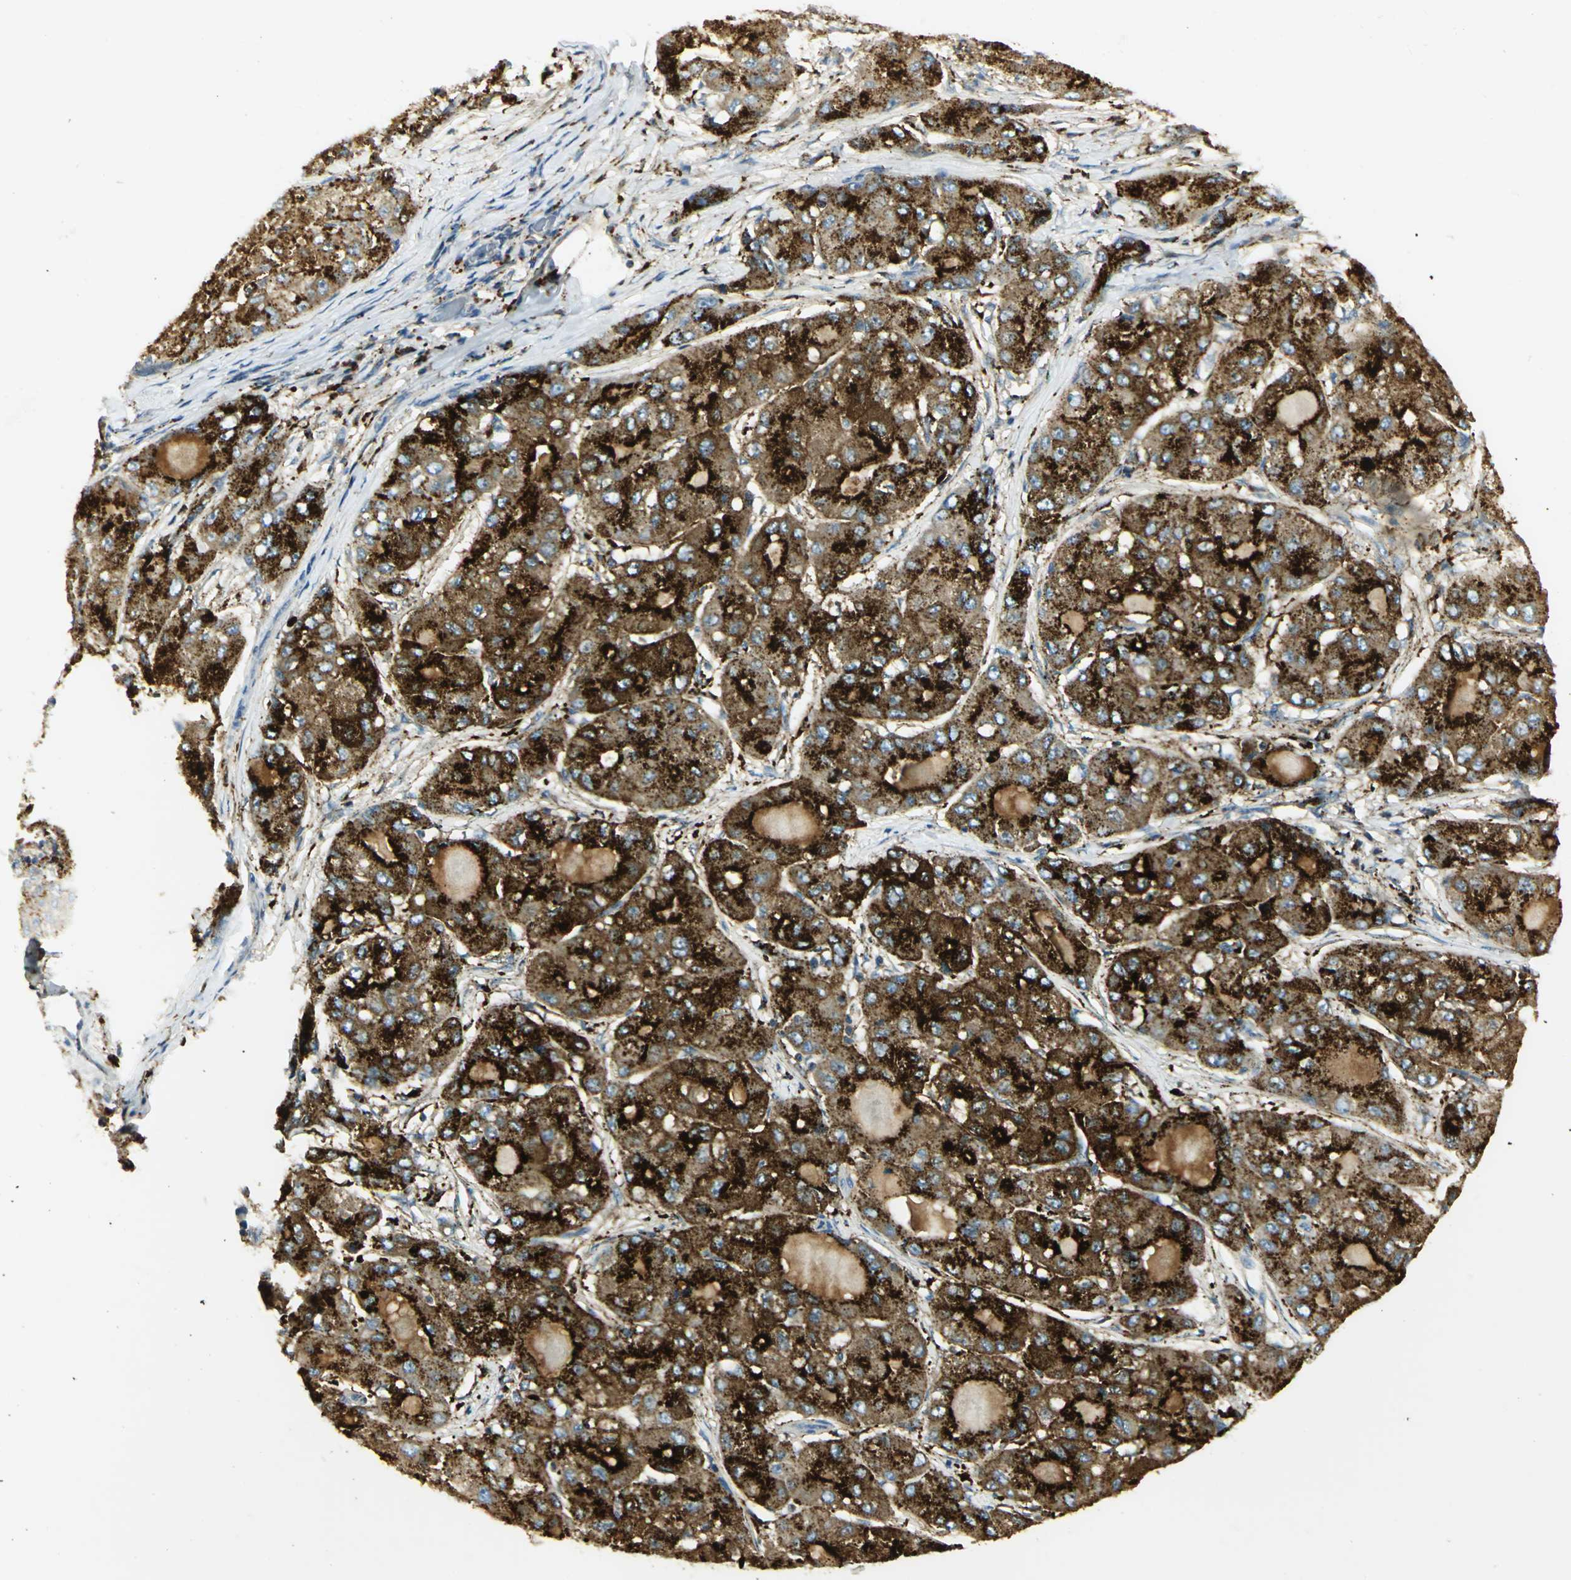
{"staining": {"intensity": "strong", "quantity": ">75%", "location": "cytoplasmic/membranous"}, "tissue": "liver cancer", "cell_type": "Tumor cells", "image_type": "cancer", "snomed": [{"axis": "morphology", "description": "Carcinoma, Hepatocellular, NOS"}, {"axis": "topography", "description": "Liver"}], "caption": "Protein staining reveals strong cytoplasmic/membranous positivity in about >75% of tumor cells in liver hepatocellular carcinoma.", "gene": "ARSA", "patient": {"sex": "male", "age": 80}}